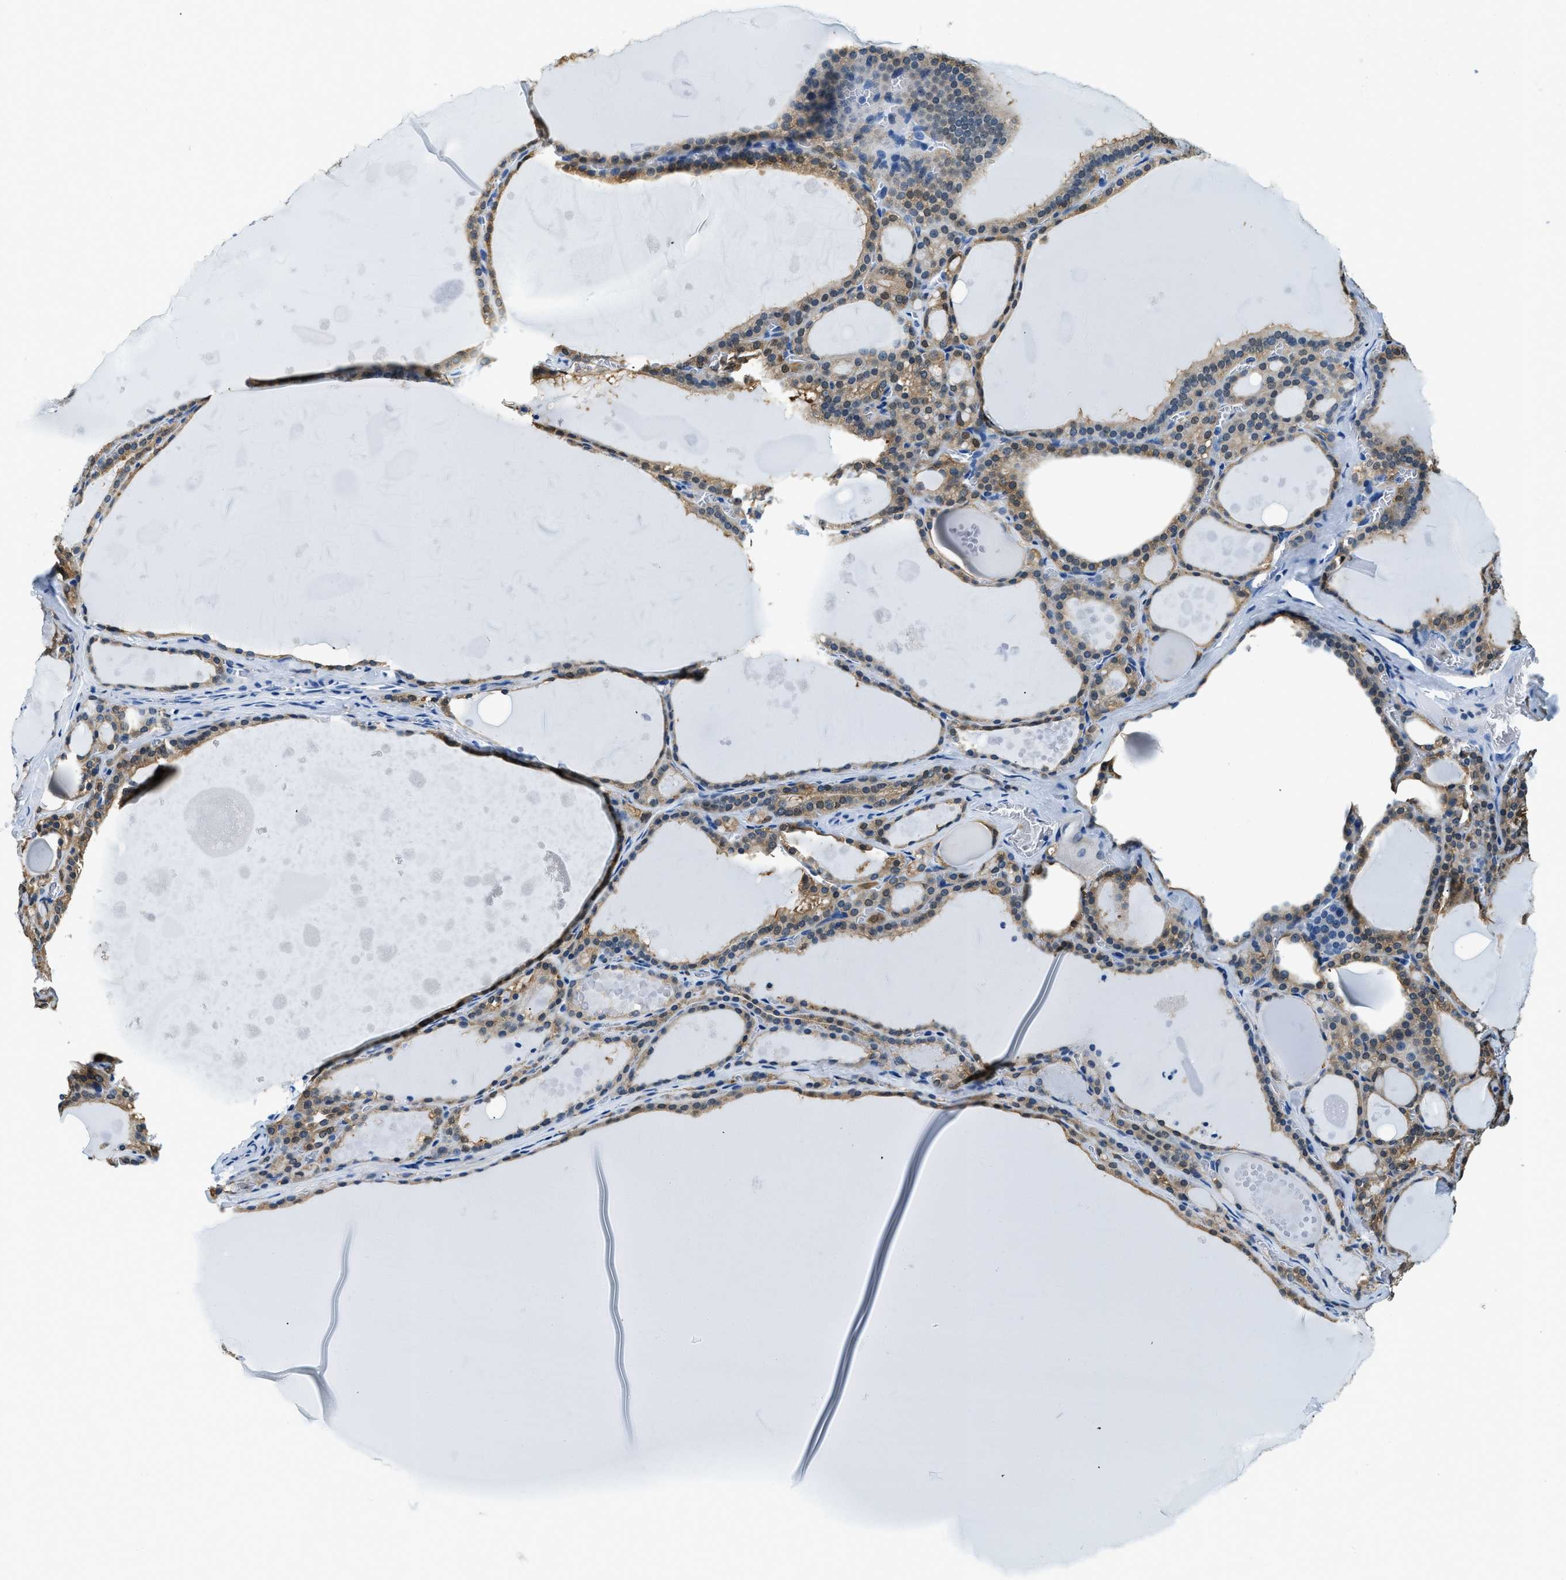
{"staining": {"intensity": "moderate", "quantity": ">75%", "location": "cytoplasmic/membranous"}, "tissue": "thyroid gland", "cell_type": "Glandular cells", "image_type": "normal", "snomed": [{"axis": "morphology", "description": "Normal tissue, NOS"}, {"axis": "topography", "description": "Thyroid gland"}], "caption": "High-magnification brightfield microscopy of normal thyroid gland stained with DAB (brown) and counterstained with hematoxylin (blue). glandular cells exhibit moderate cytoplasmic/membranous positivity is identified in about>75% of cells. (Stains: DAB (3,3'-diaminobenzidine) in brown, nuclei in blue, Microscopy: brightfield microscopy at high magnification).", "gene": "CAPG", "patient": {"sex": "male", "age": 56}}